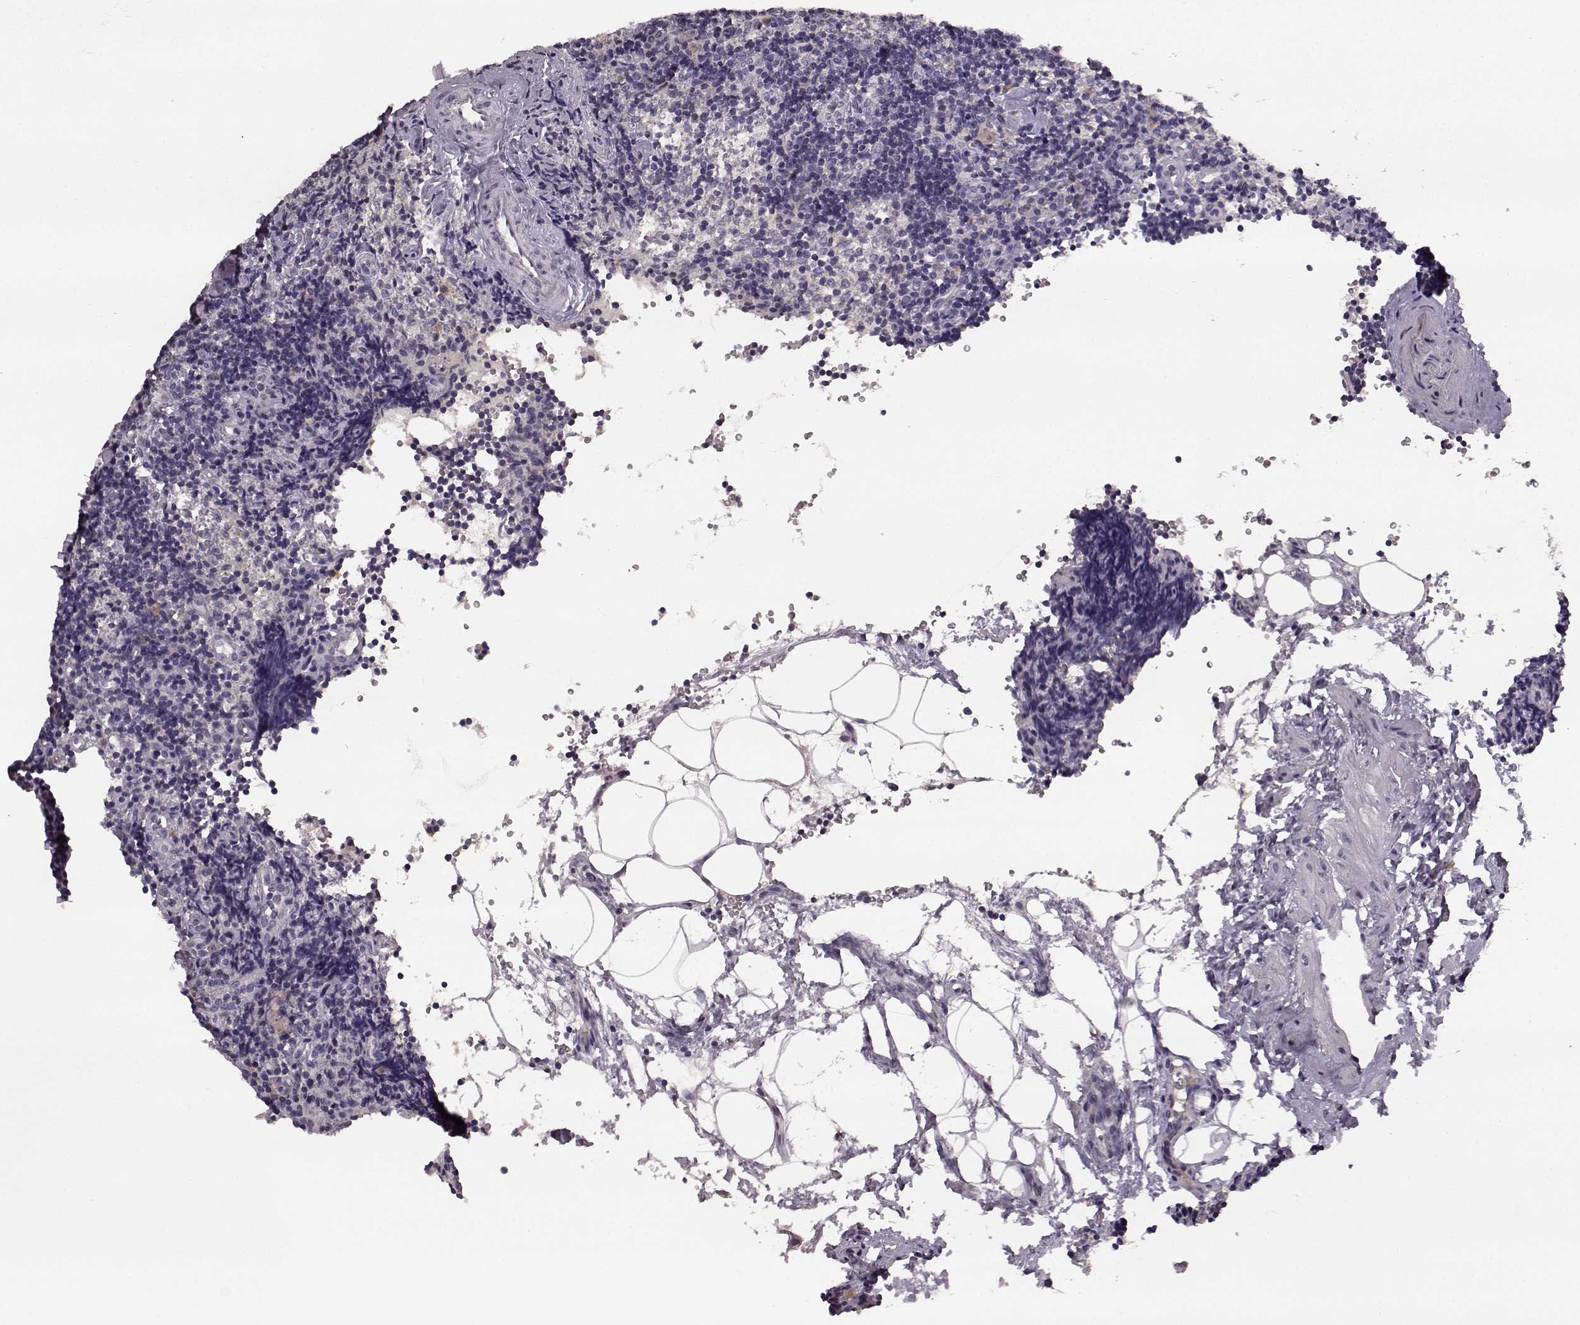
{"staining": {"intensity": "negative", "quantity": "none", "location": "none"}, "tissue": "lymph node", "cell_type": "Germinal center cells", "image_type": "normal", "snomed": [{"axis": "morphology", "description": "Normal tissue, NOS"}, {"axis": "topography", "description": "Lymph node"}], "caption": "Lymph node stained for a protein using immunohistochemistry (IHC) reveals no positivity germinal center cells.", "gene": "YJEFN3", "patient": {"sex": "female", "age": 42}}